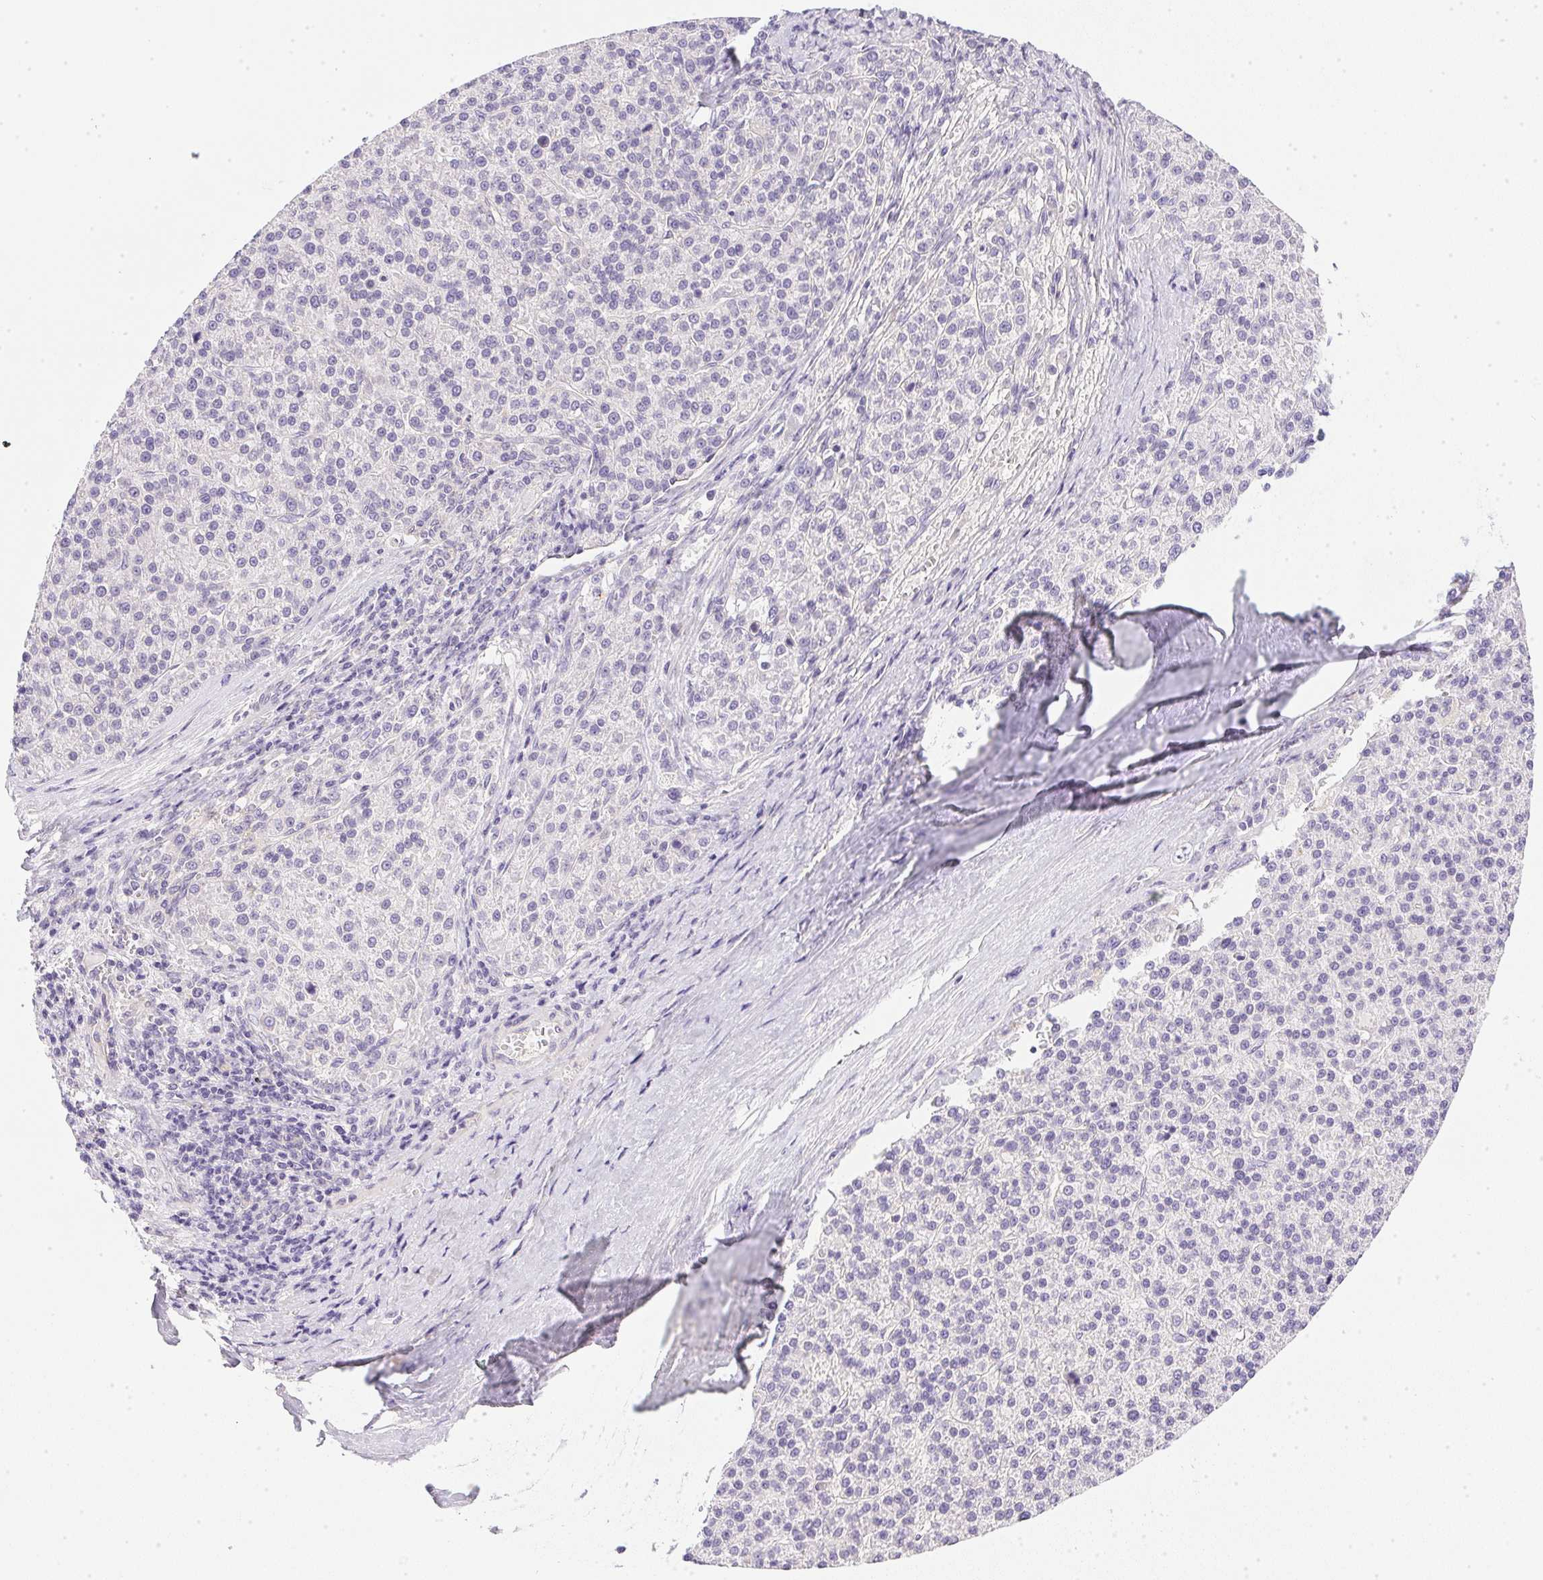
{"staining": {"intensity": "negative", "quantity": "none", "location": "none"}, "tissue": "liver cancer", "cell_type": "Tumor cells", "image_type": "cancer", "snomed": [{"axis": "morphology", "description": "Carcinoma, Hepatocellular, NOS"}, {"axis": "topography", "description": "Liver"}], "caption": "This is an immunohistochemistry histopathology image of hepatocellular carcinoma (liver). There is no positivity in tumor cells.", "gene": "SLC17A7", "patient": {"sex": "female", "age": 58}}